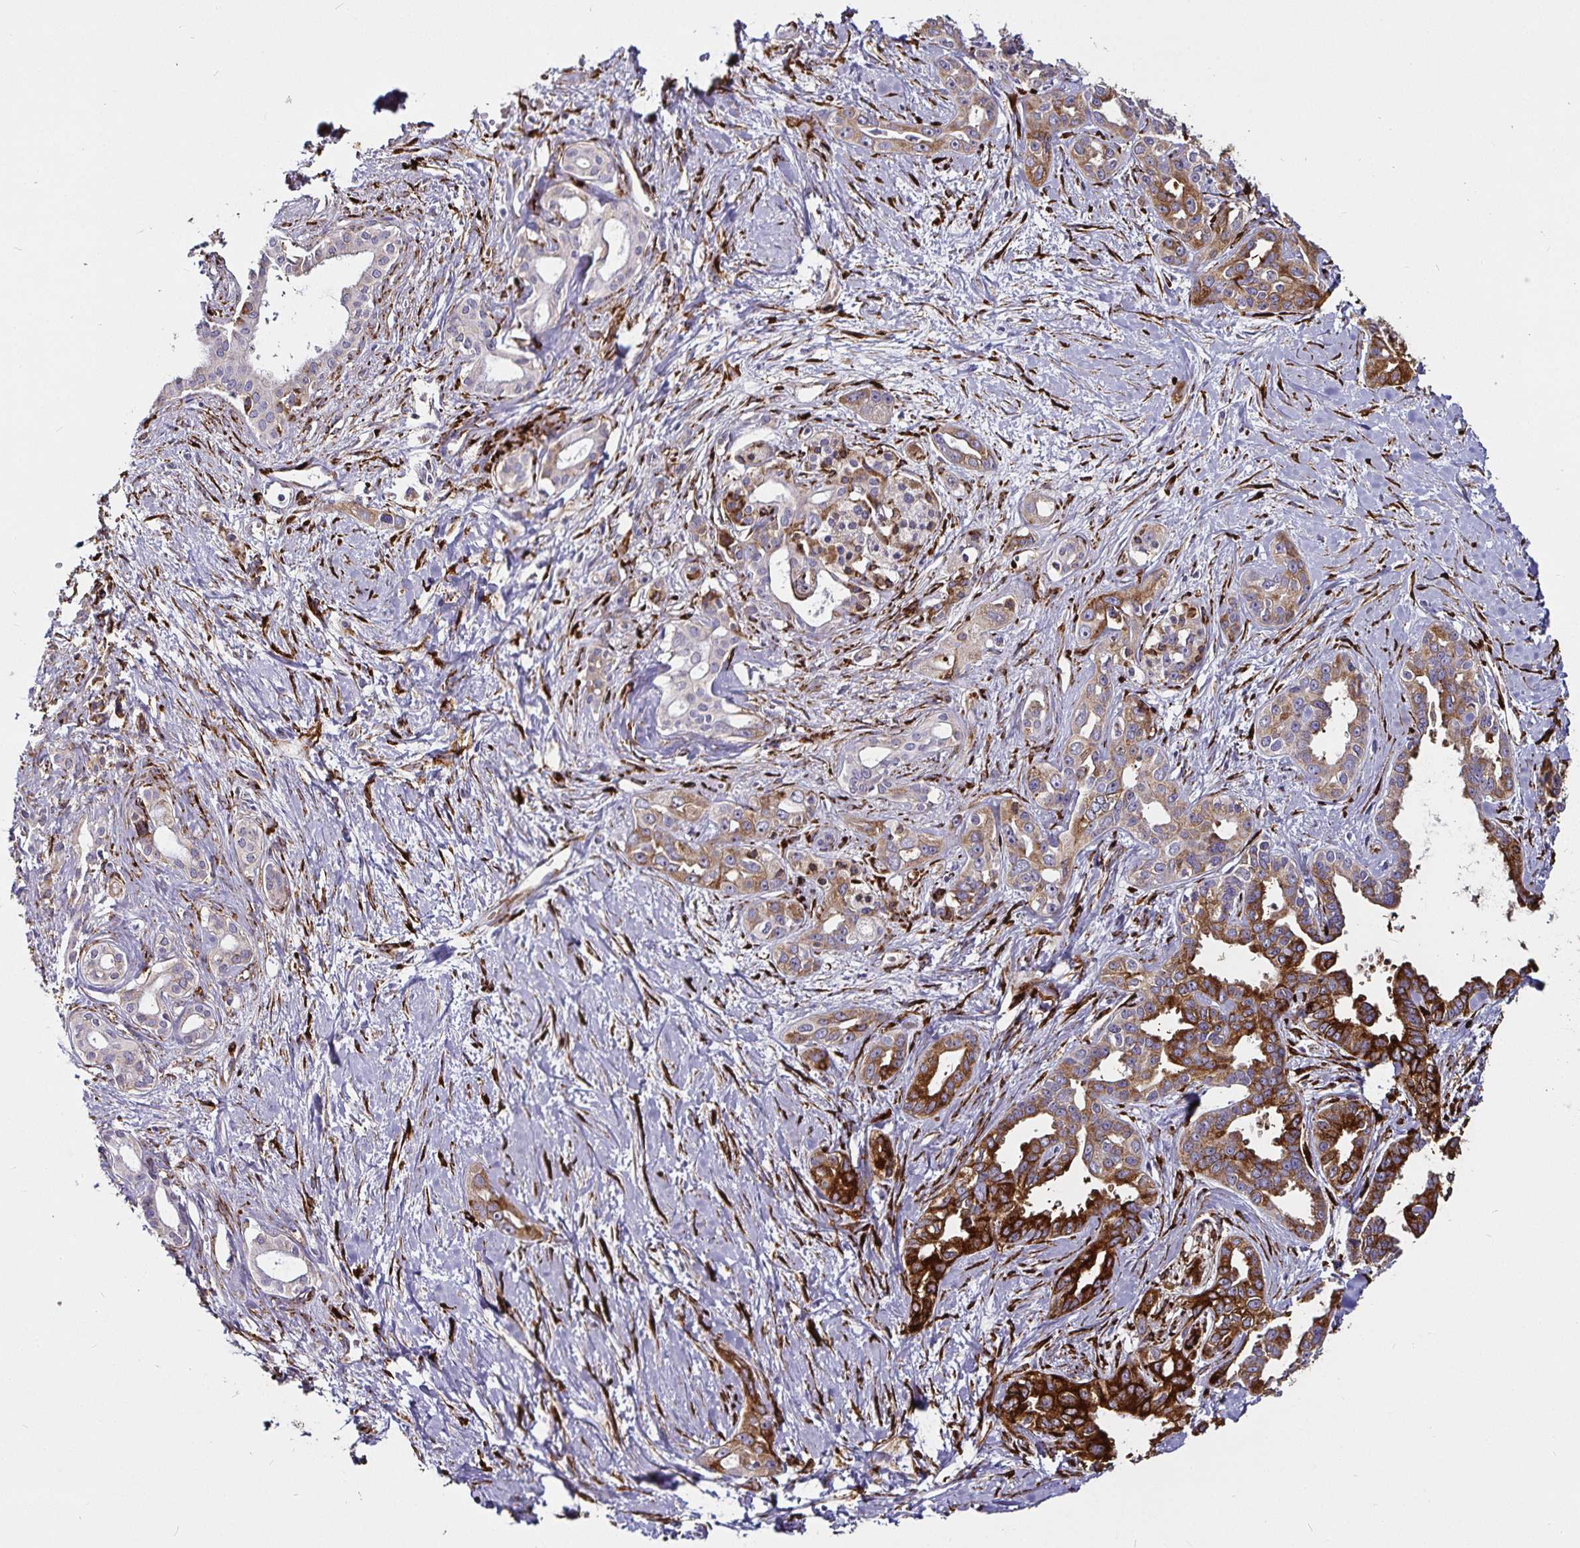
{"staining": {"intensity": "strong", "quantity": ">75%", "location": "cytoplasmic/membranous"}, "tissue": "pancreatic cancer", "cell_type": "Tumor cells", "image_type": "cancer", "snomed": [{"axis": "morphology", "description": "Adenocarcinoma, NOS"}, {"axis": "topography", "description": "Pancreas"}], "caption": "IHC staining of pancreatic cancer, which exhibits high levels of strong cytoplasmic/membranous staining in about >75% of tumor cells indicating strong cytoplasmic/membranous protein expression. The staining was performed using DAB (3,3'-diaminobenzidine) (brown) for protein detection and nuclei were counterstained in hematoxylin (blue).", "gene": "P4HA2", "patient": {"sex": "female", "age": 50}}